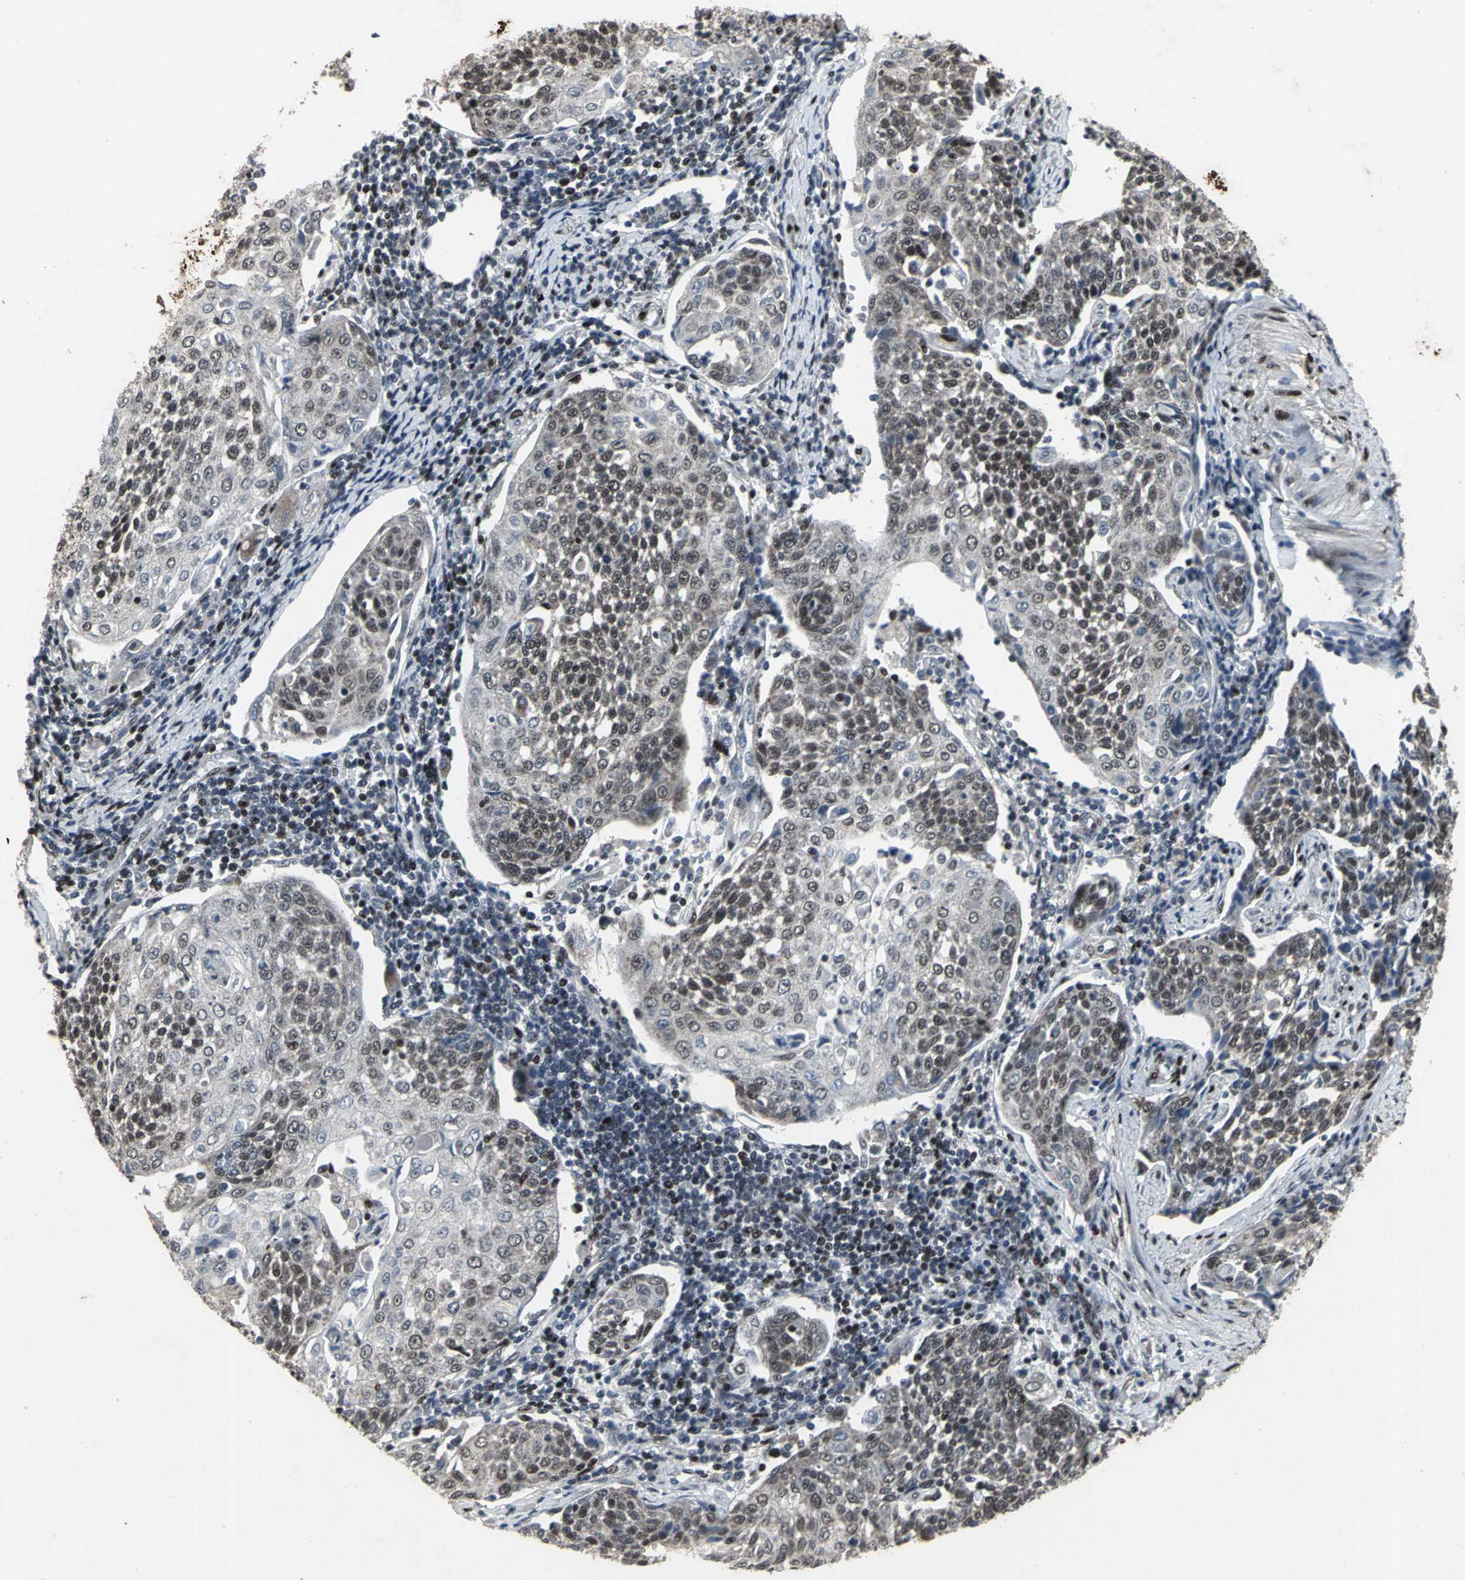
{"staining": {"intensity": "moderate", "quantity": "25%-75%", "location": "nuclear"}, "tissue": "cervical cancer", "cell_type": "Tumor cells", "image_type": "cancer", "snomed": [{"axis": "morphology", "description": "Squamous cell carcinoma, NOS"}, {"axis": "topography", "description": "Cervix"}], "caption": "There is medium levels of moderate nuclear positivity in tumor cells of cervical cancer (squamous cell carcinoma), as demonstrated by immunohistochemical staining (brown color).", "gene": "SRF", "patient": {"sex": "female", "age": 34}}